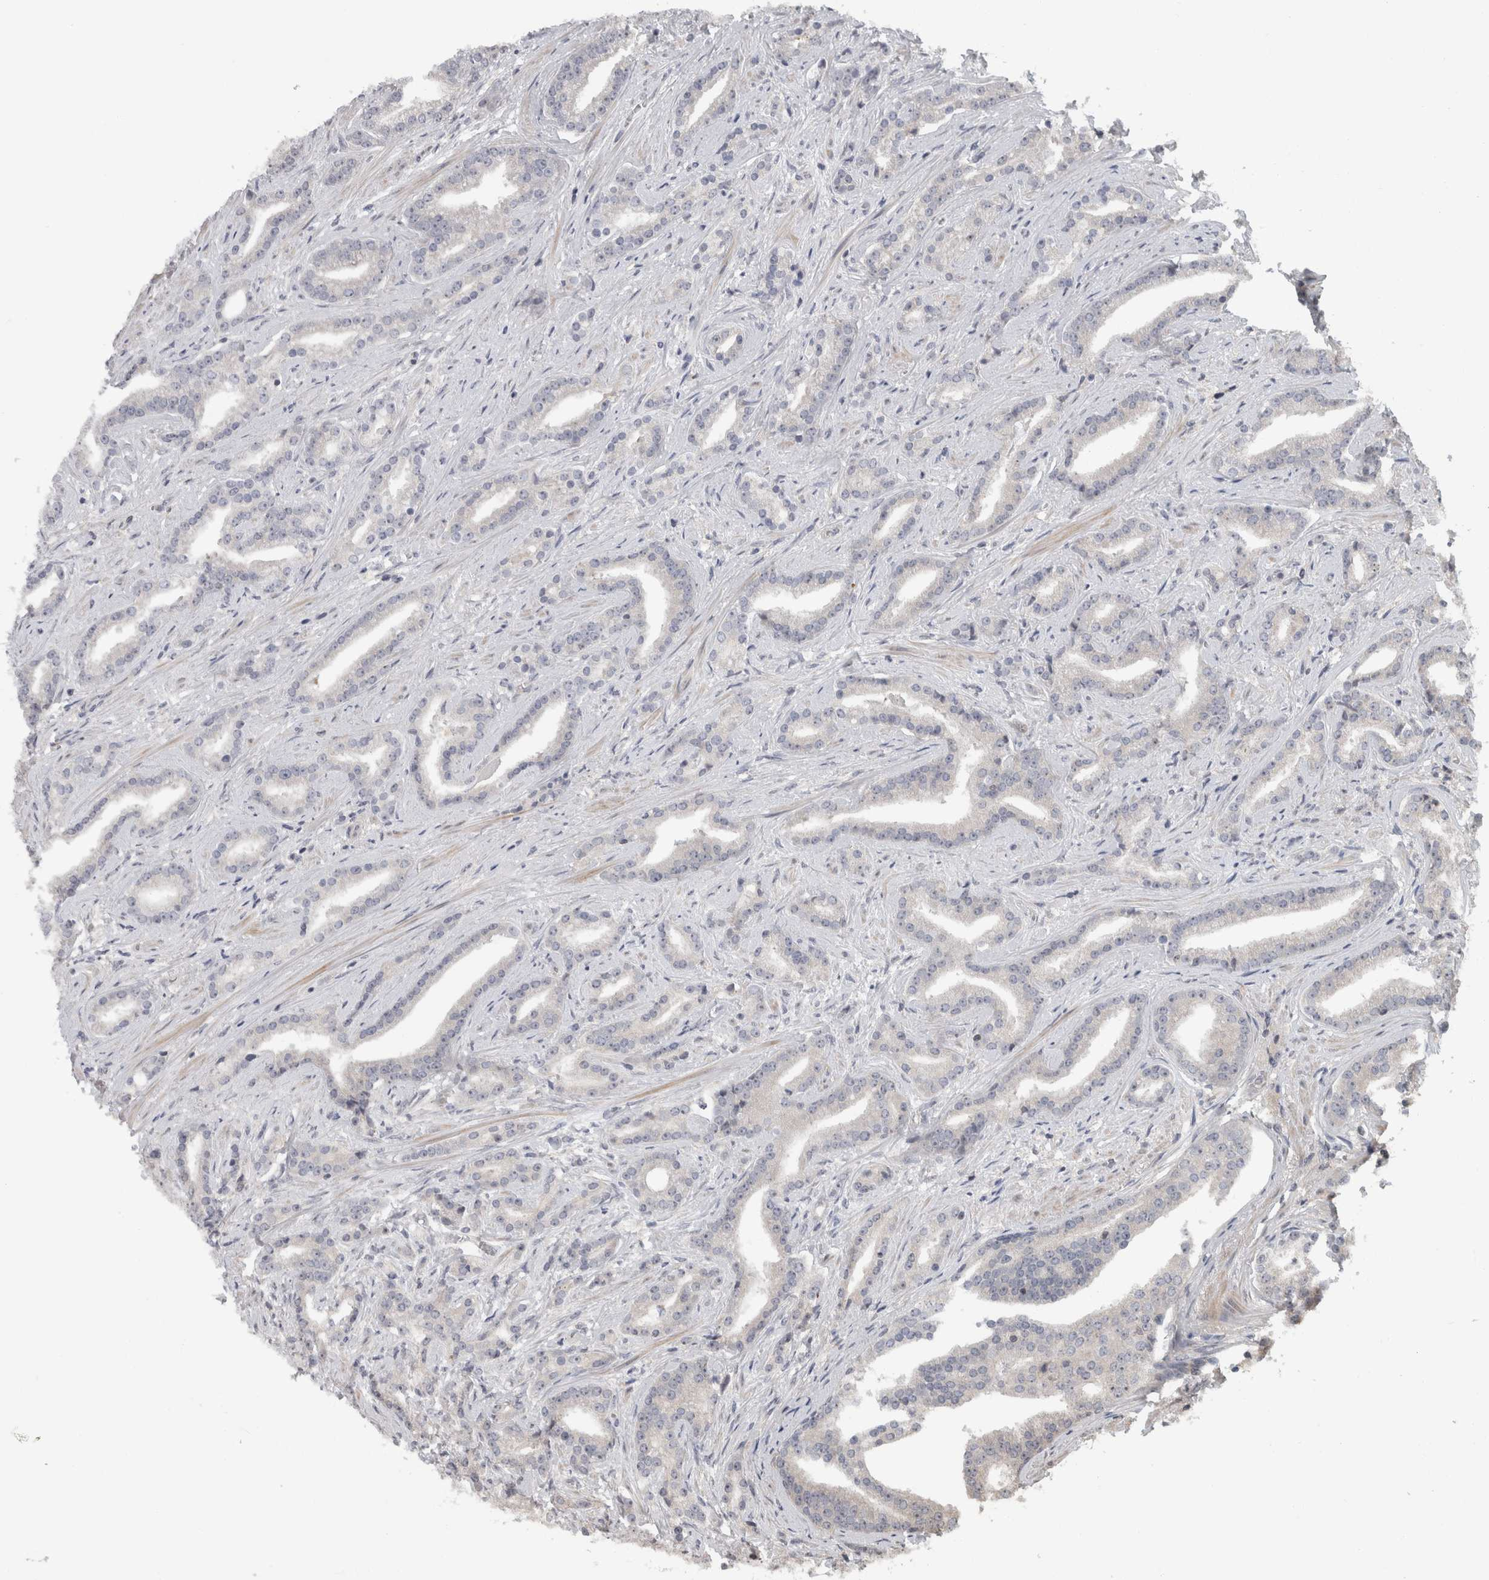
{"staining": {"intensity": "negative", "quantity": "none", "location": "none"}, "tissue": "prostate cancer", "cell_type": "Tumor cells", "image_type": "cancer", "snomed": [{"axis": "morphology", "description": "Adenocarcinoma, Low grade"}, {"axis": "topography", "description": "Prostate"}], "caption": "Immunohistochemistry (IHC) of human adenocarcinoma (low-grade) (prostate) displays no positivity in tumor cells.", "gene": "RBM28", "patient": {"sex": "male", "age": 67}}